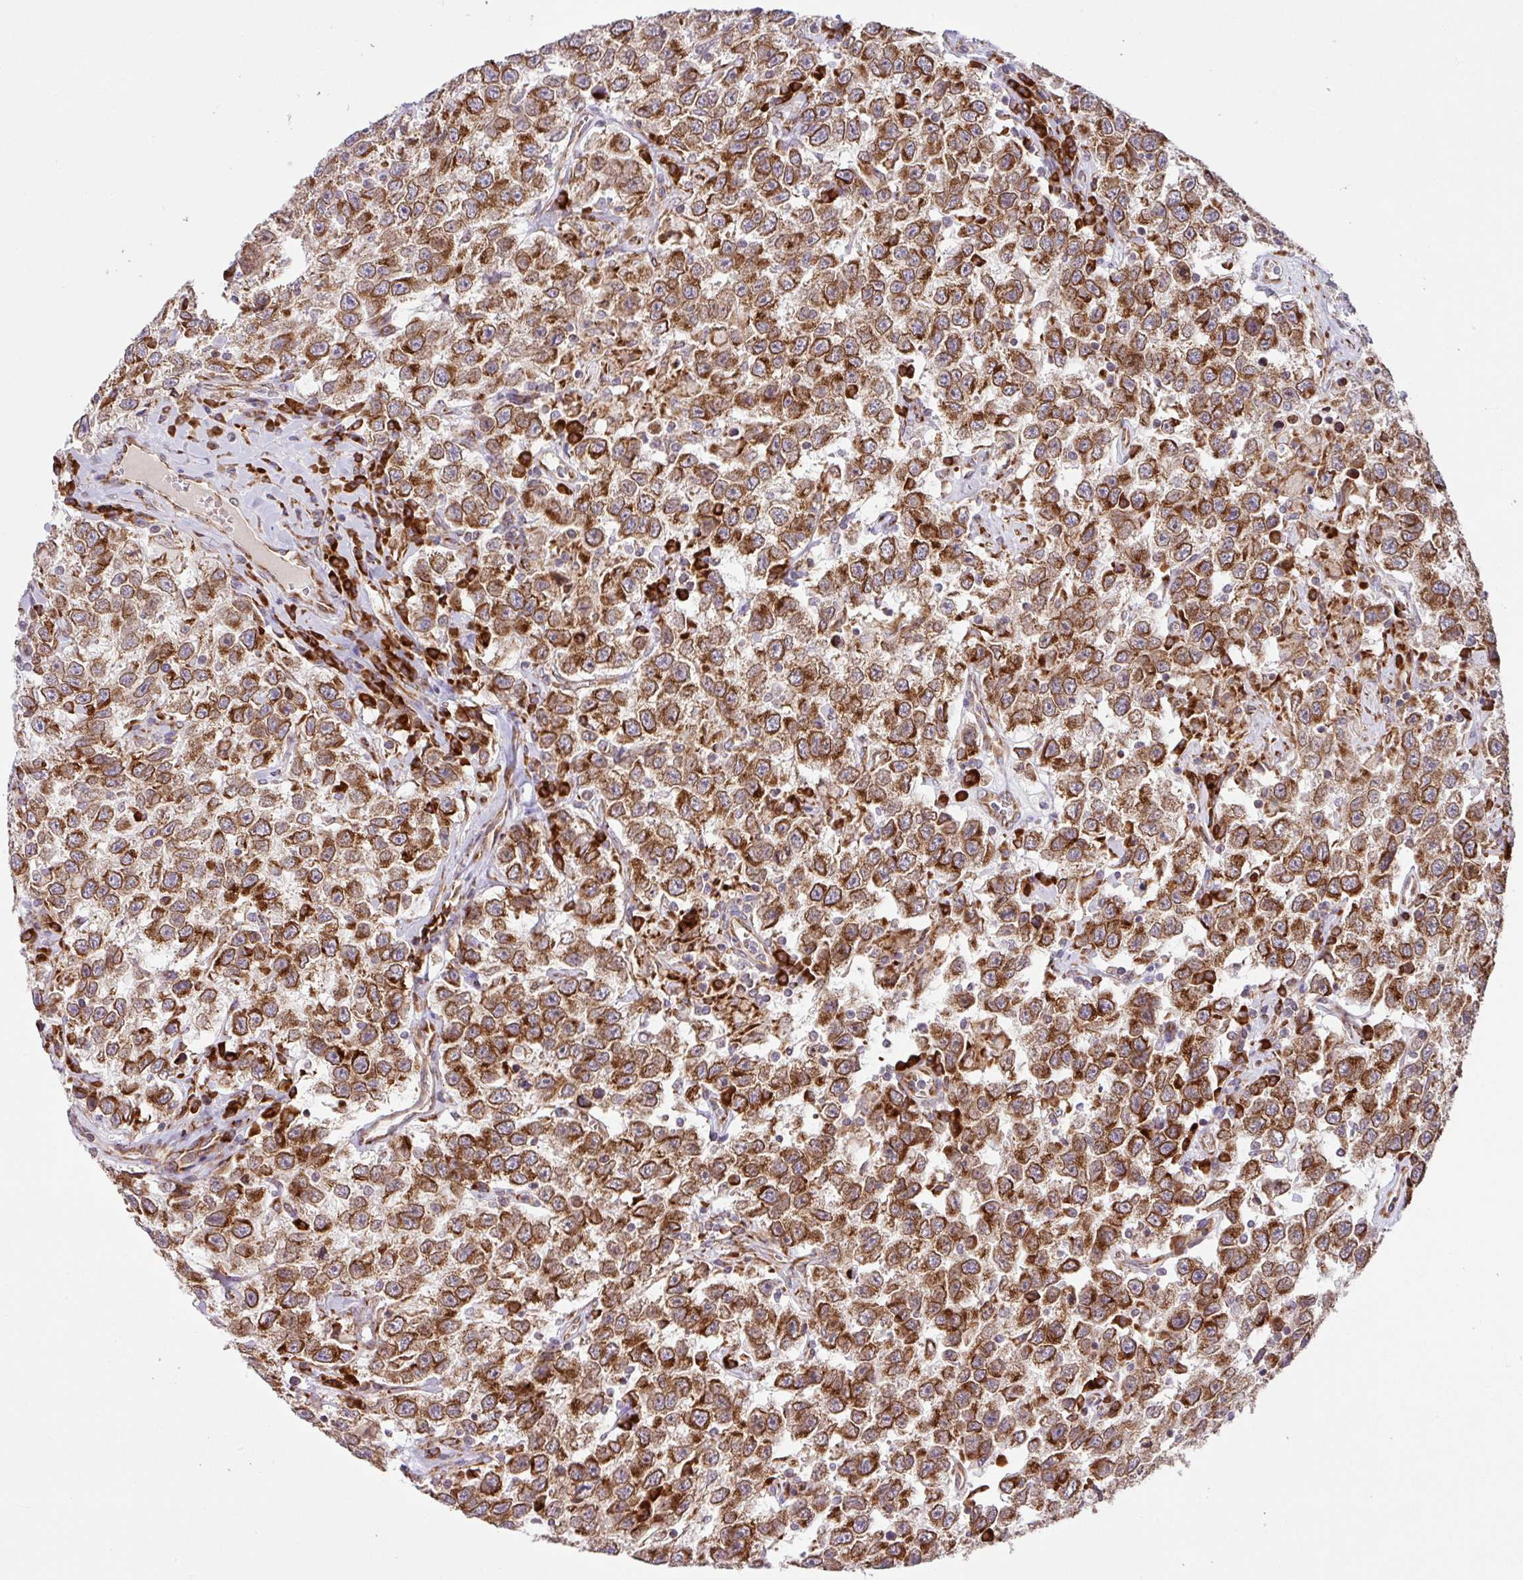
{"staining": {"intensity": "strong", "quantity": ">75%", "location": "cytoplasmic/membranous"}, "tissue": "testis cancer", "cell_type": "Tumor cells", "image_type": "cancer", "snomed": [{"axis": "morphology", "description": "Seminoma, NOS"}, {"axis": "topography", "description": "Testis"}], "caption": "Immunohistochemistry (DAB (3,3'-diaminobenzidine)) staining of human testis cancer (seminoma) reveals strong cytoplasmic/membranous protein positivity in about >75% of tumor cells.", "gene": "SLC39A7", "patient": {"sex": "male", "age": 41}}